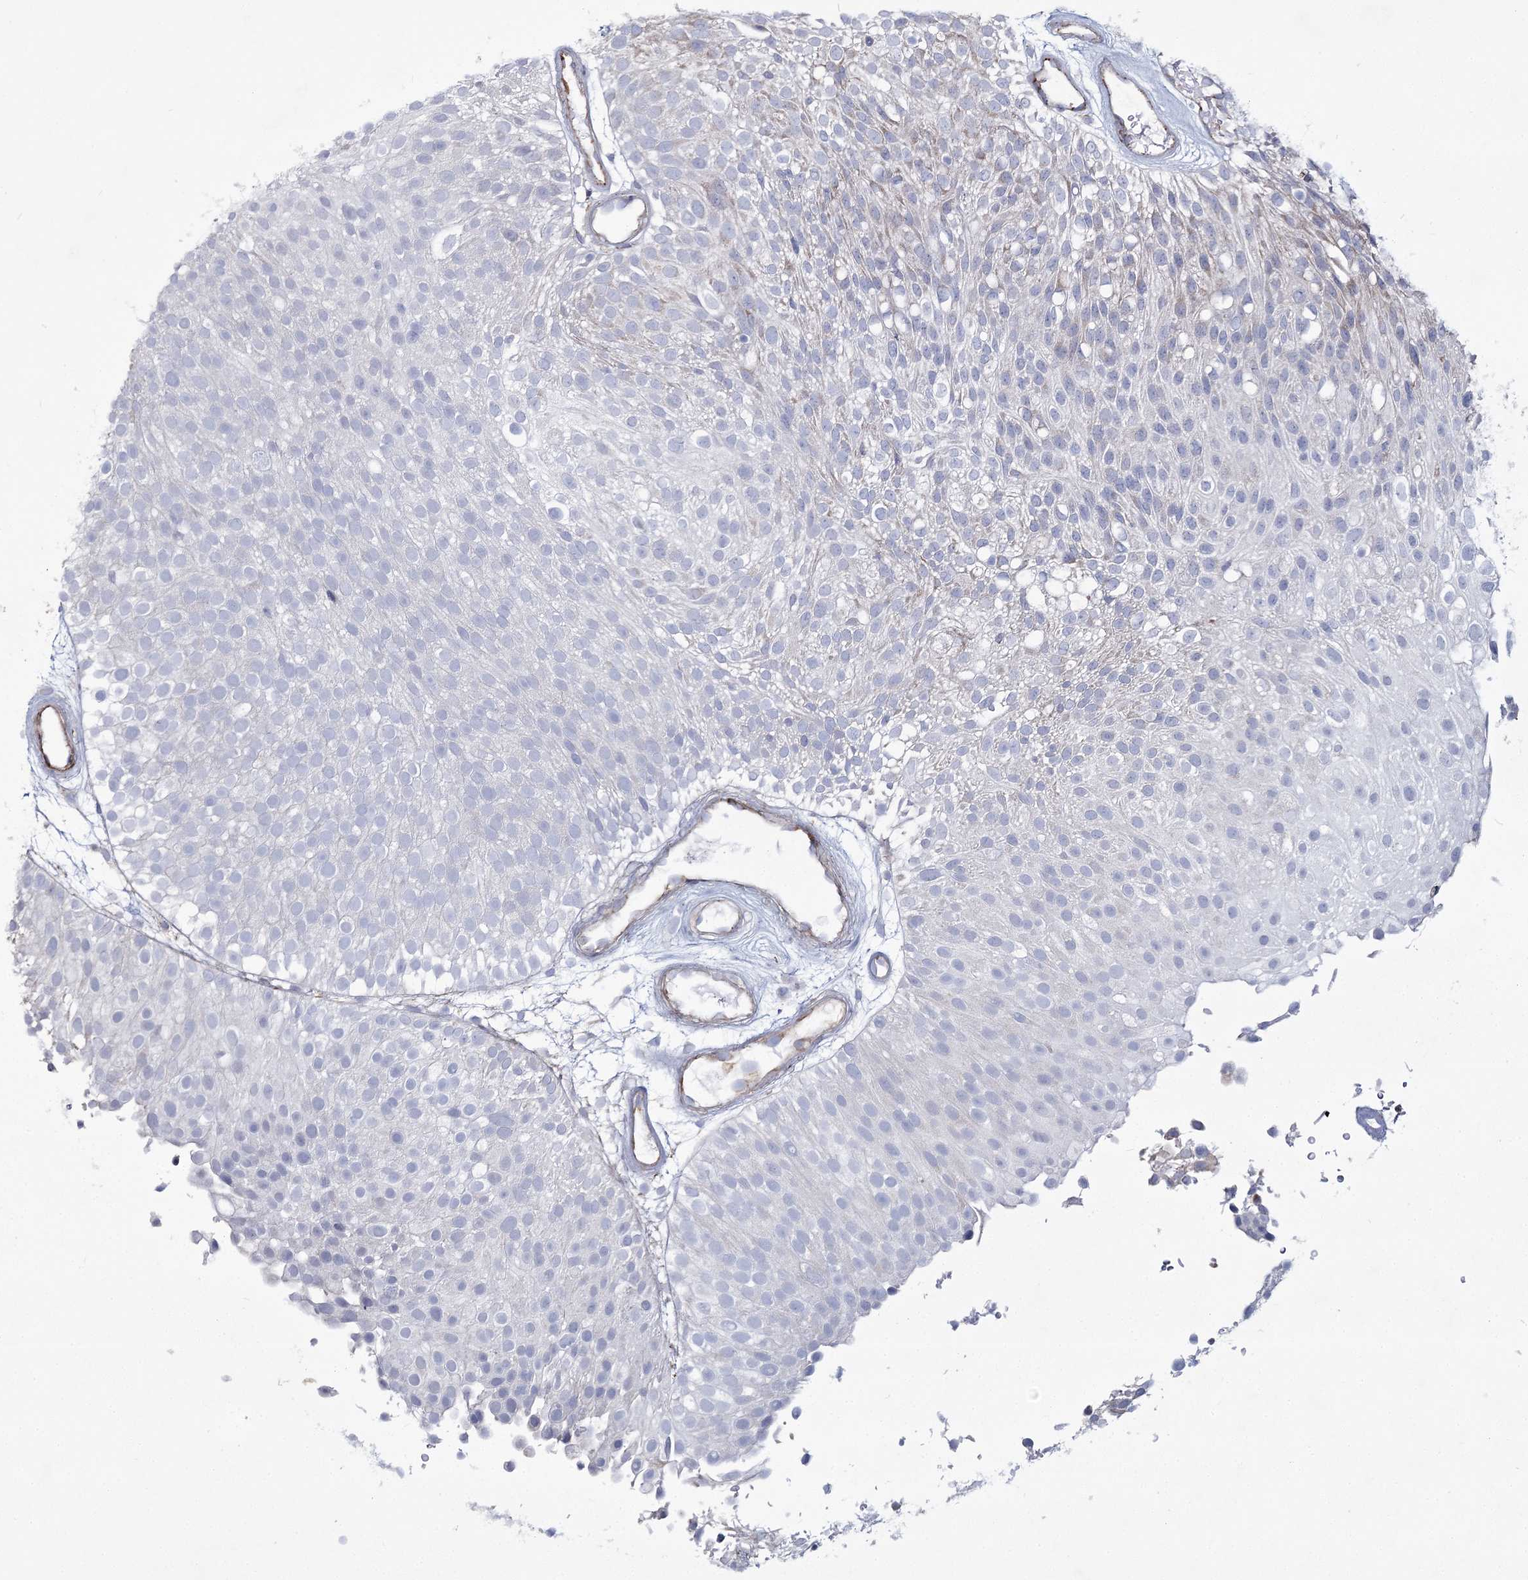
{"staining": {"intensity": "negative", "quantity": "none", "location": "none"}, "tissue": "urothelial cancer", "cell_type": "Tumor cells", "image_type": "cancer", "snomed": [{"axis": "morphology", "description": "Urothelial carcinoma, Low grade"}, {"axis": "topography", "description": "Urinary bladder"}], "caption": "Urothelial cancer stained for a protein using immunohistochemistry (IHC) shows no positivity tumor cells.", "gene": "ME3", "patient": {"sex": "male", "age": 78}}